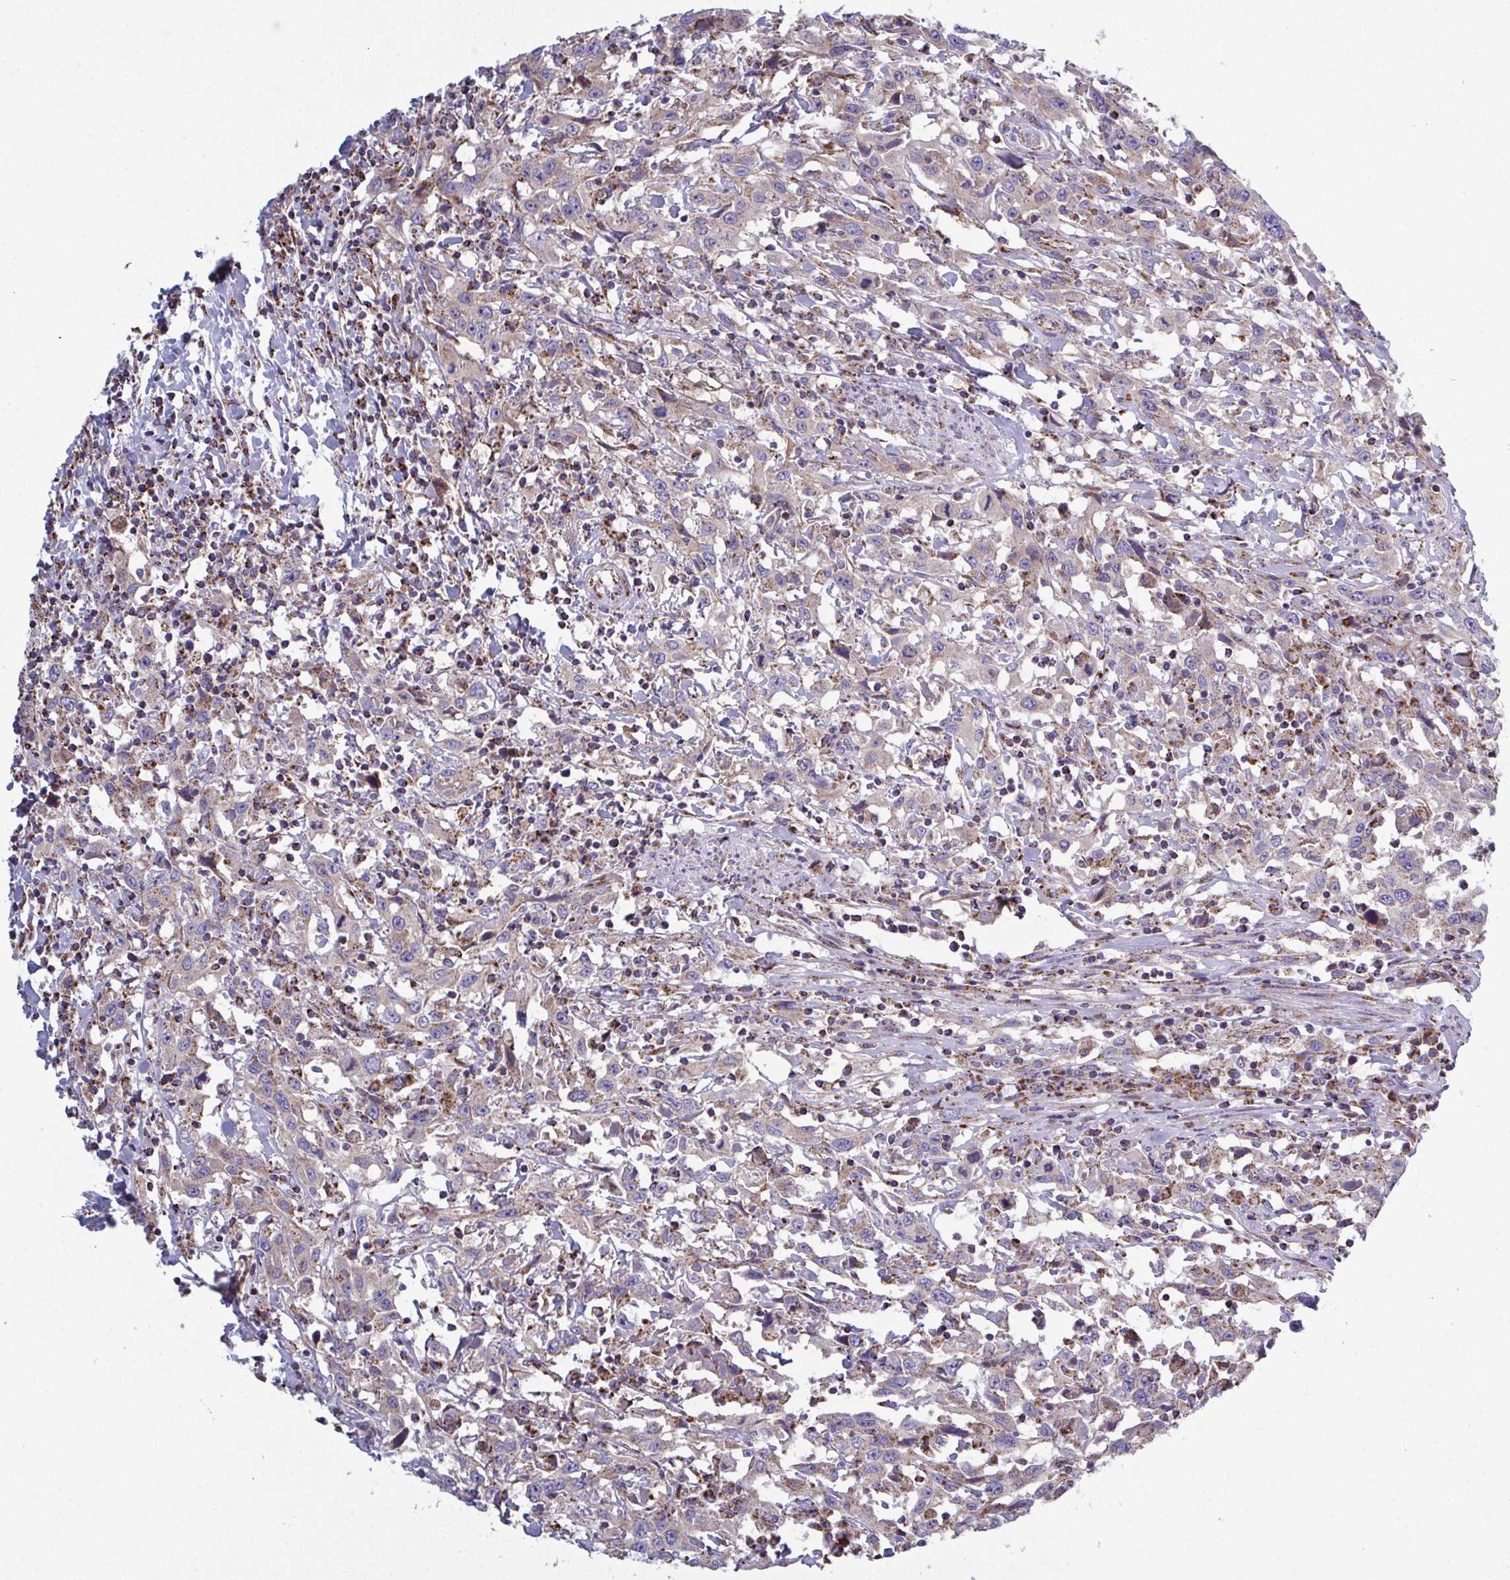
{"staining": {"intensity": "weak", "quantity": ">75%", "location": "cytoplasmic/membranous"}, "tissue": "urothelial cancer", "cell_type": "Tumor cells", "image_type": "cancer", "snomed": [{"axis": "morphology", "description": "Urothelial carcinoma, High grade"}, {"axis": "topography", "description": "Urinary bladder"}], "caption": "A low amount of weak cytoplasmic/membranous expression is identified in about >75% of tumor cells in urothelial cancer tissue.", "gene": "CSDE1", "patient": {"sex": "male", "age": 61}}